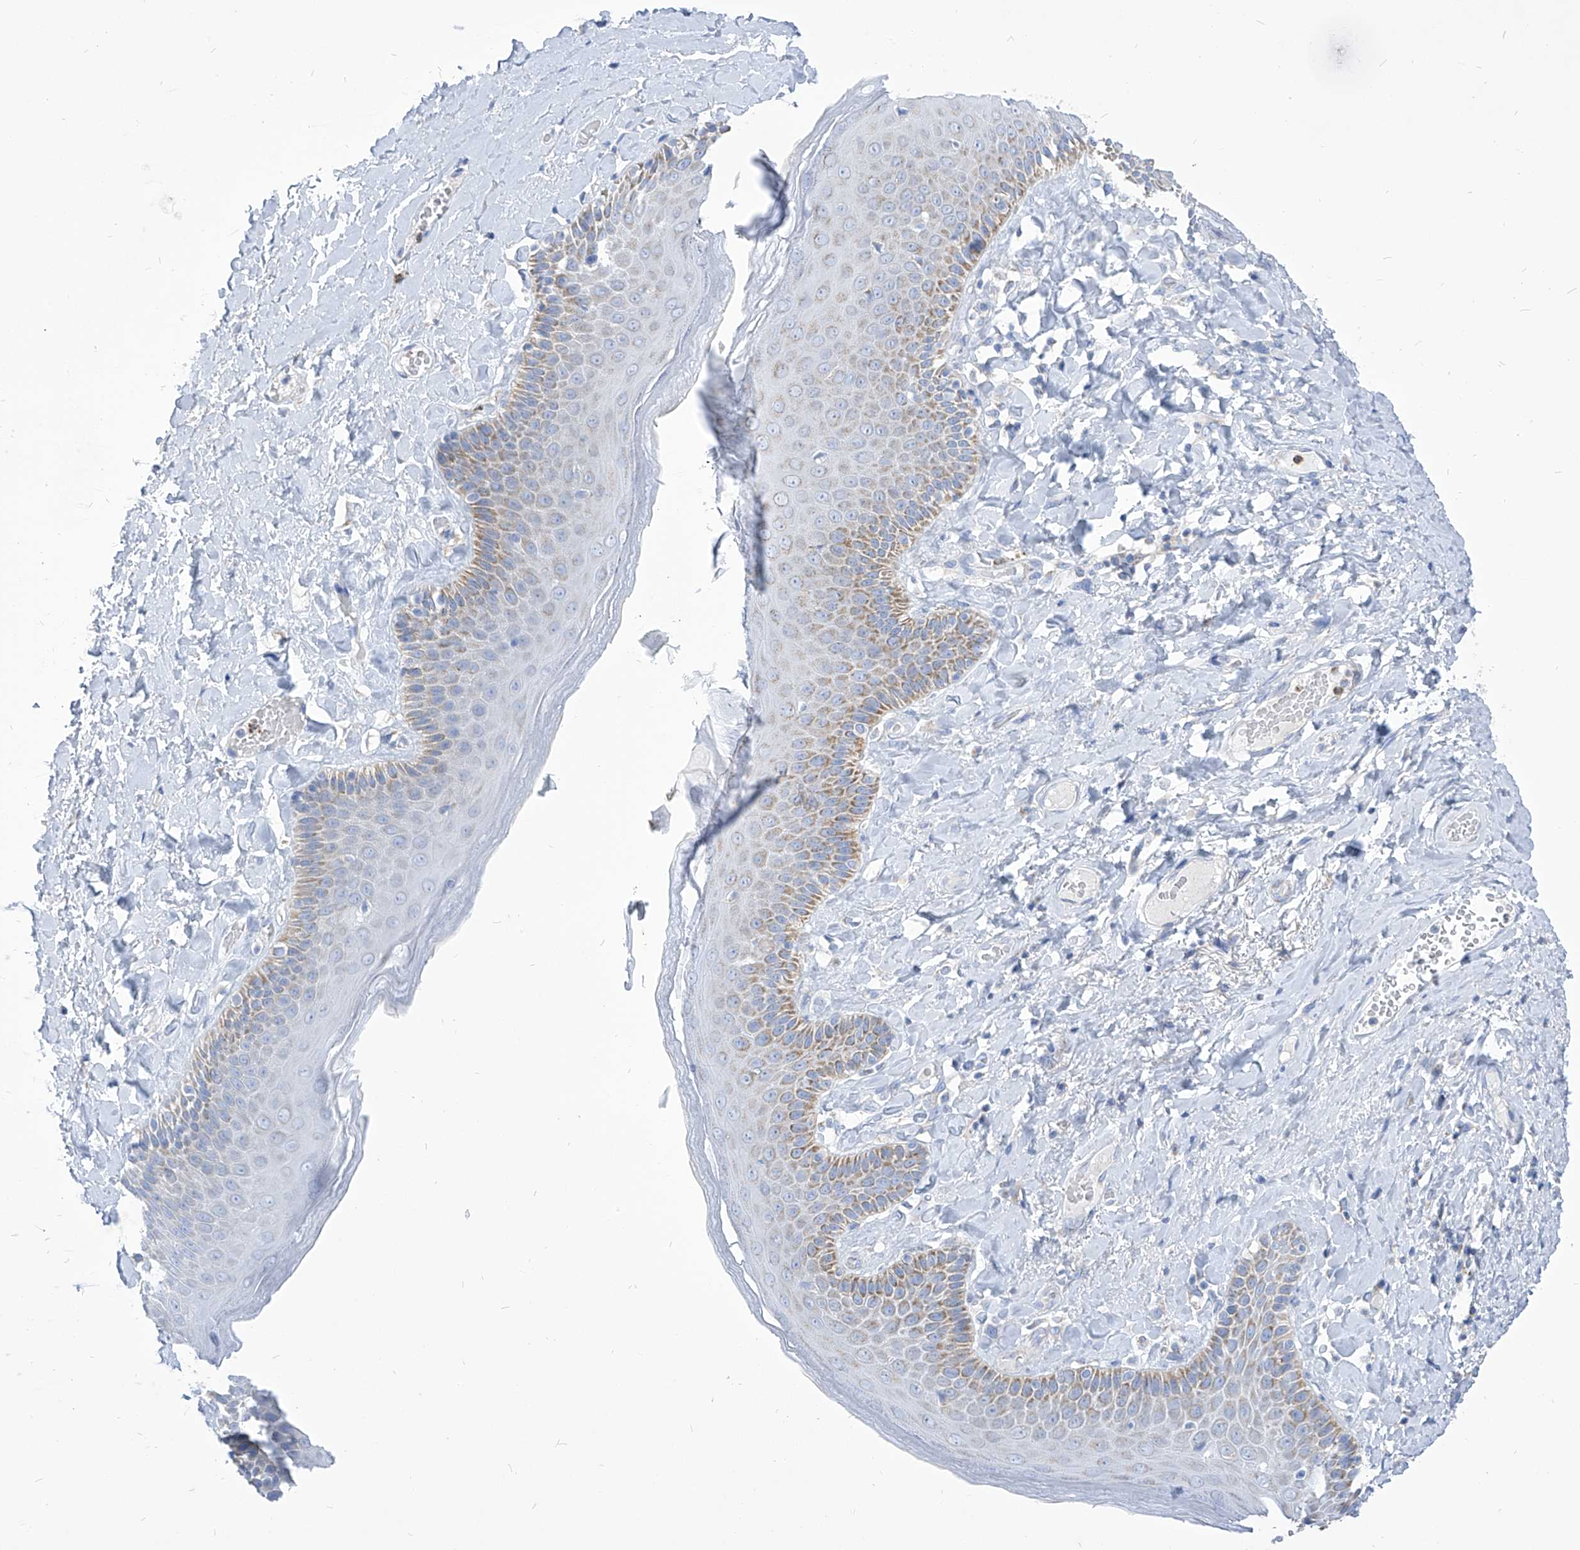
{"staining": {"intensity": "moderate", "quantity": "25%-75%", "location": "cytoplasmic/membranous"}, "tissue": "skin", "cell_type": "Epidermal cells", "image_type": "normal", "snomed": [{"axis": "morphology", "description": "Normal tissue, NOS"}, {"axis": "topography", "description": "Anal"}], "caption": "A micrograph of skin stained for a protein reveals moderate cytoplasmic/membranous brown staining in epidermal cells.", "gene": "COQ3", "patient": {"sex": "male", "age": 69}}